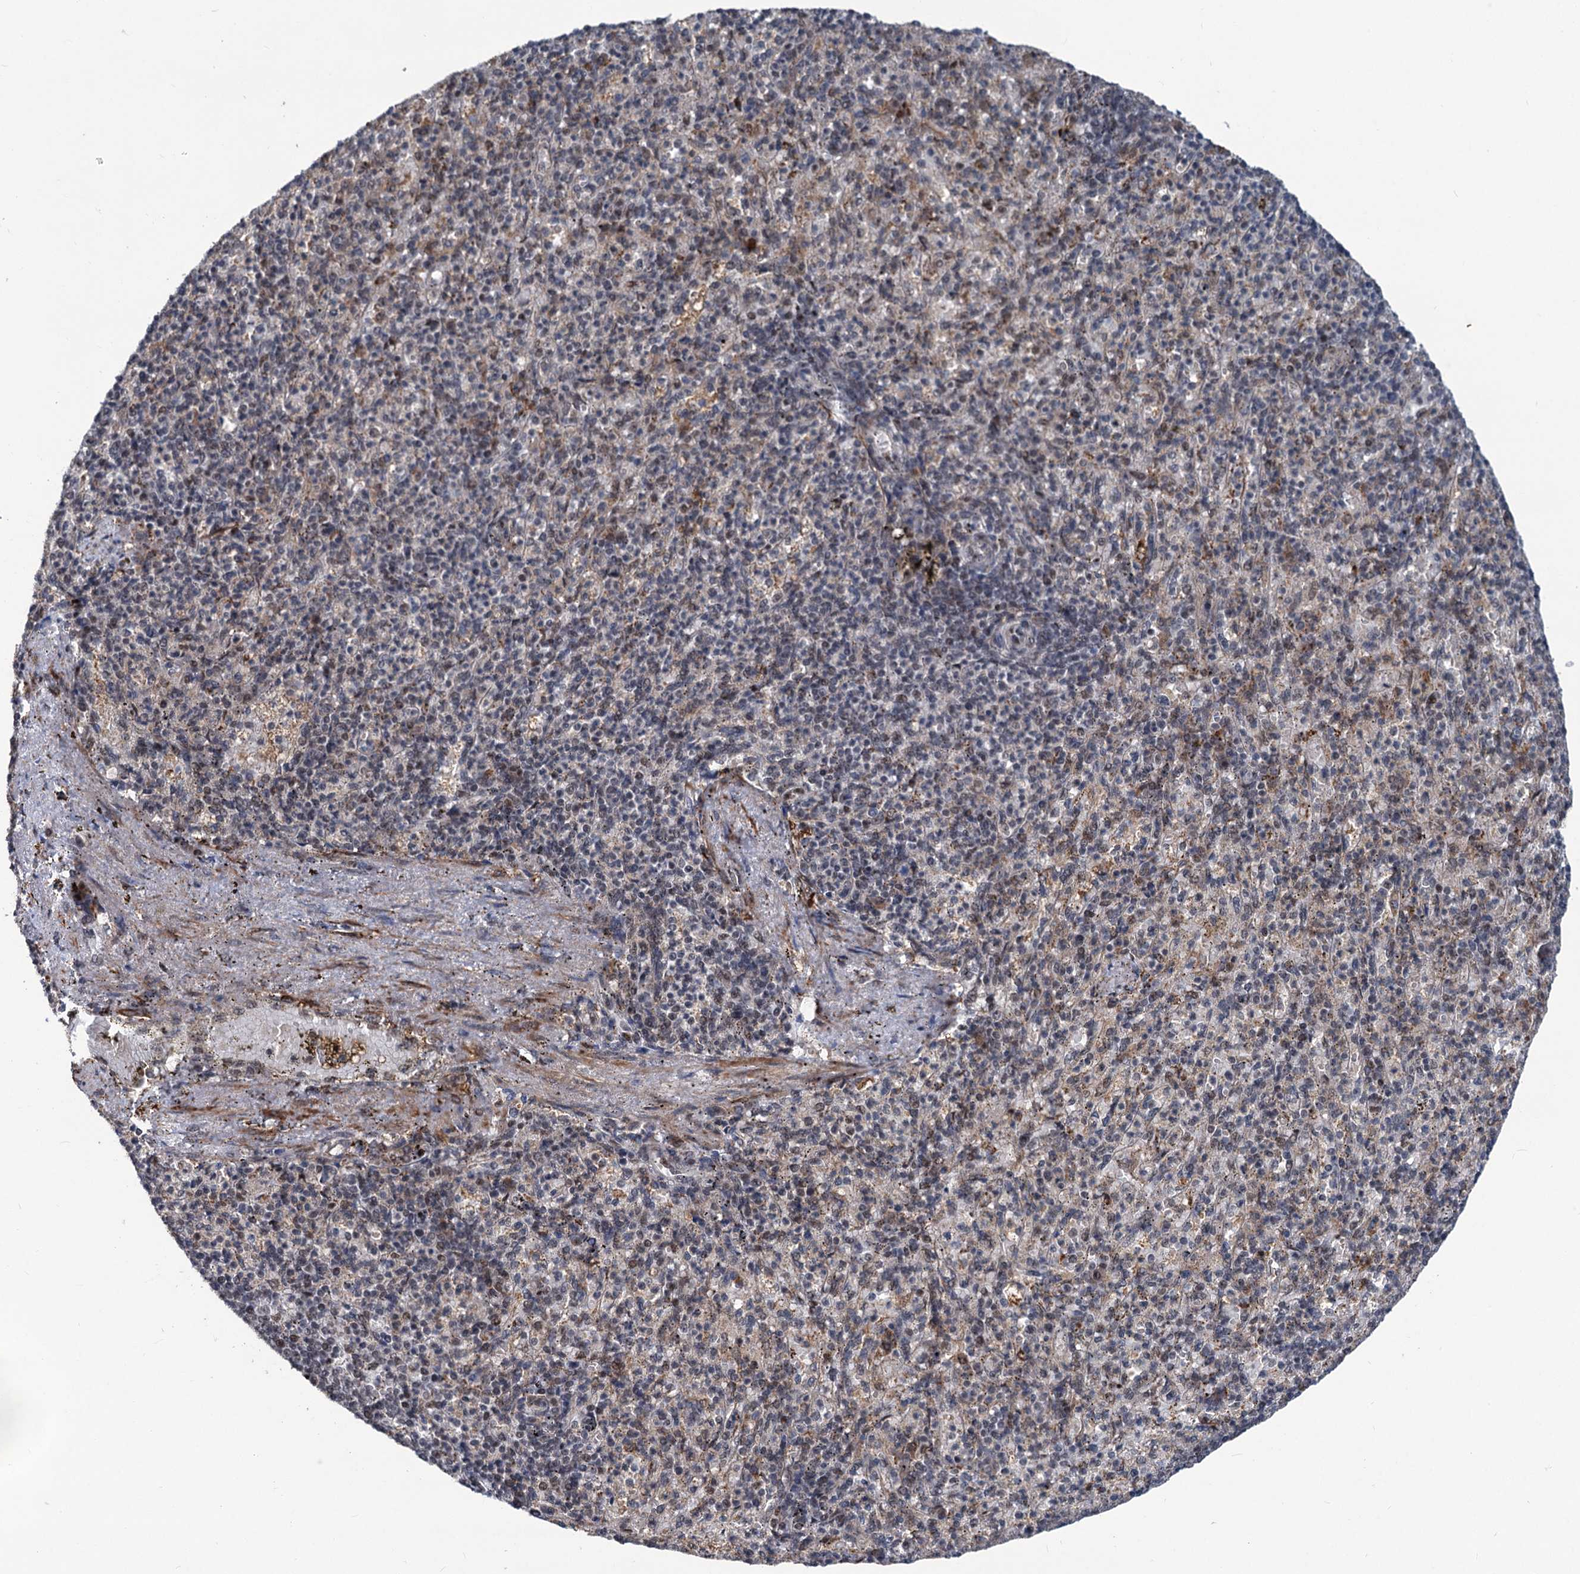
{"staining": {"intensity": "weak", "quantity": "25%-75%", "location": "nuclear"}, "tissue": "spleen", "cell_type": "Cells in red pulp", "image_type": "normal", "snomed": [{"axis": "morphology", "description": "Normal tissue, NOS"}, {"axis": "topography", "description": "Spleen"}], "caption": "Immunohistochemical staining of unremarkable human spleen exhibits low levels of weak nuclear positivity in about 25%-75% of cells in red pulp. The protein of interest is shown in brown color, while the nuclei are stained blue.", "gene": "PHF8", "patient": {"sex": "female", "age": 74}}